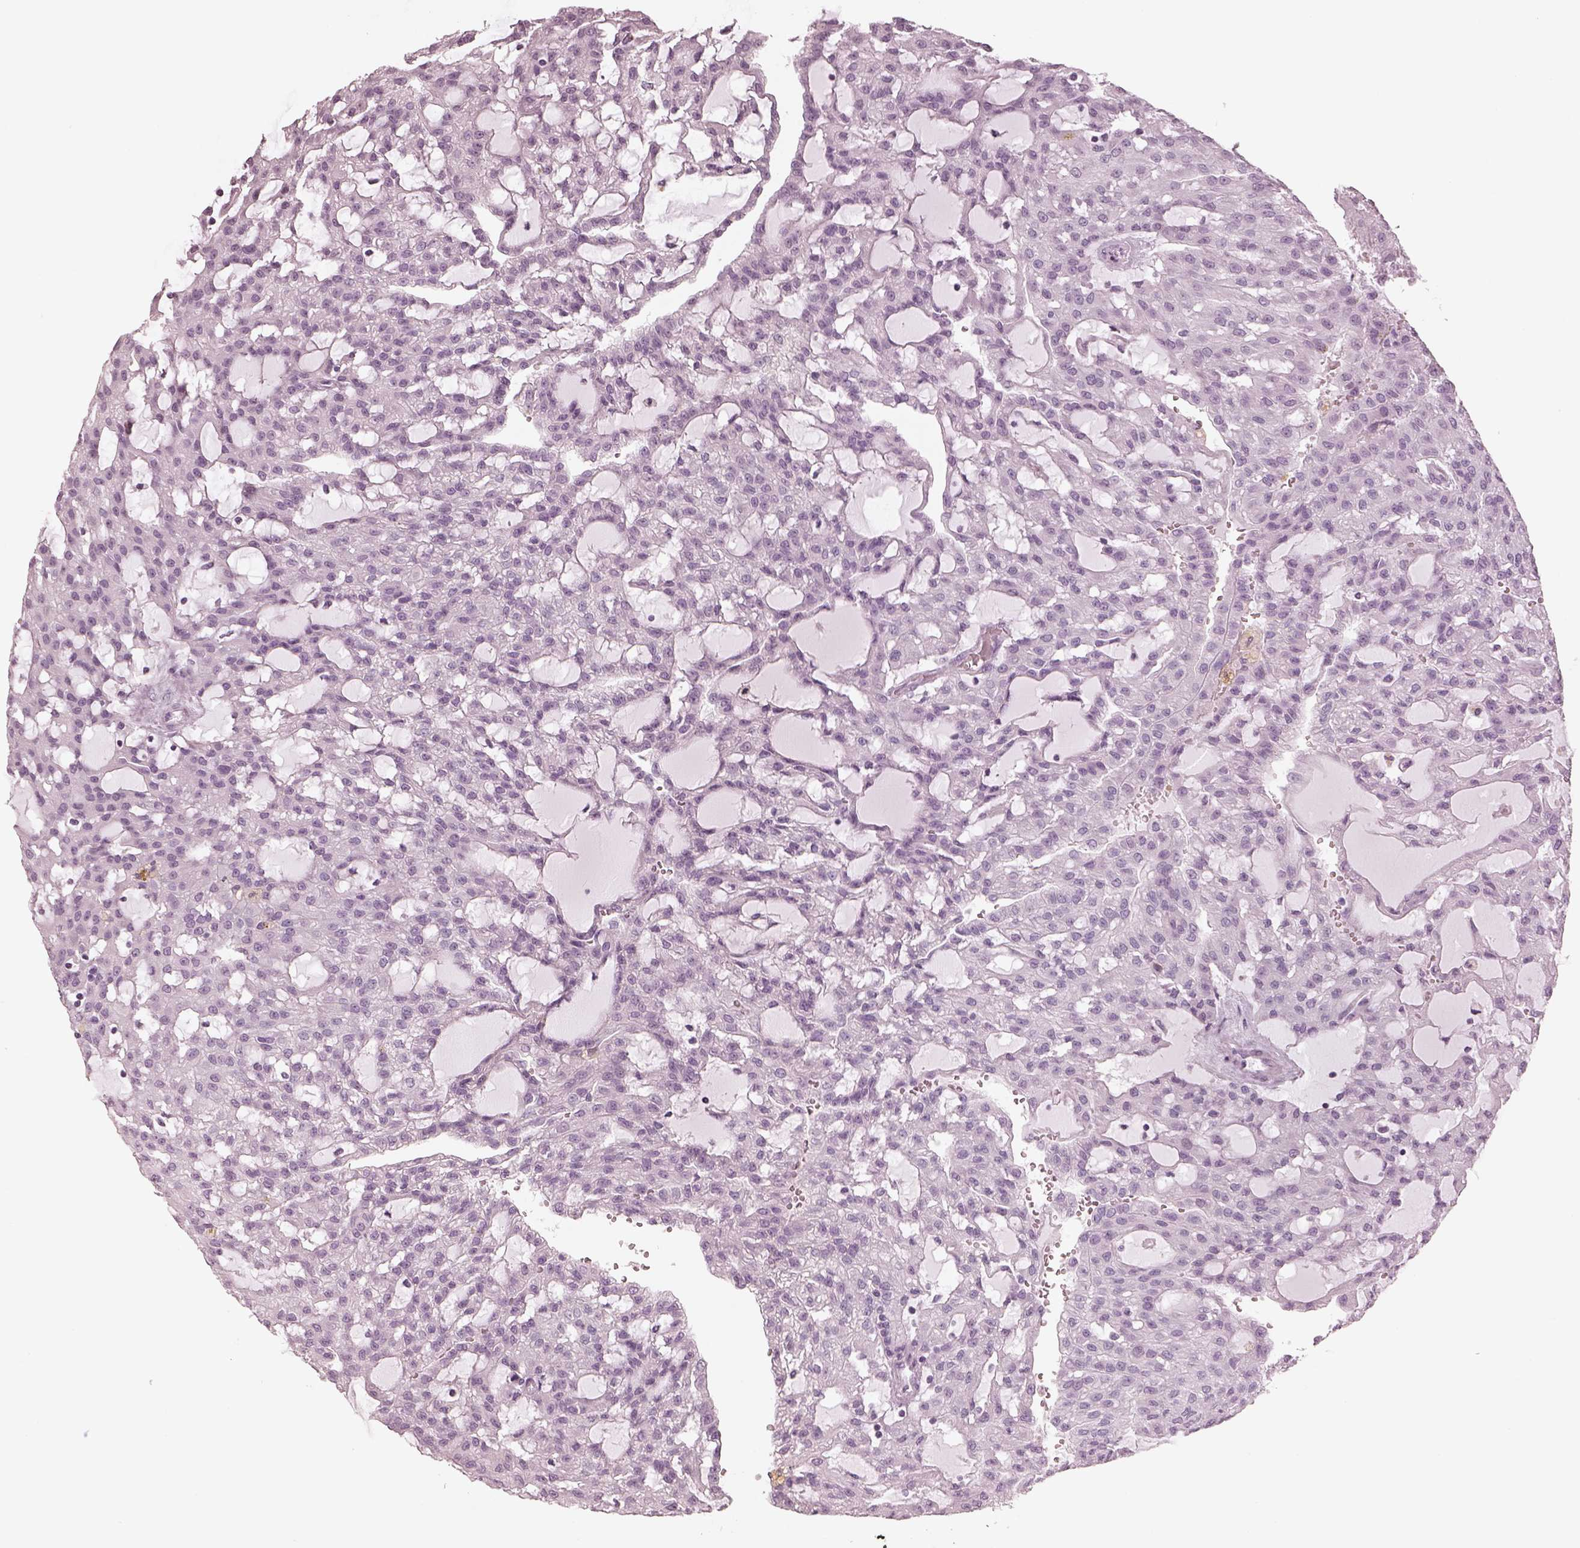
{"staining": {"intensity": "negative", "quantity": "none", "location": "none"}, "tissue": "renal cancer", "cell_type": "Tumor cells", "image_type": "cancer", "snomed": [{"axis": "morphology", "description": "Adenocarcinoma, NOS"}, {"axis": "topography", "description": "Kidney"}], "caption": "A high-resolution histopathology image shows immunohistochemistry (IHC) staining of renal cancer (adenocarcinoma), which displays no significant positivity in tumor cells.", "gene": "OPN4", "patient": {"sex": "male", "age": 63}}